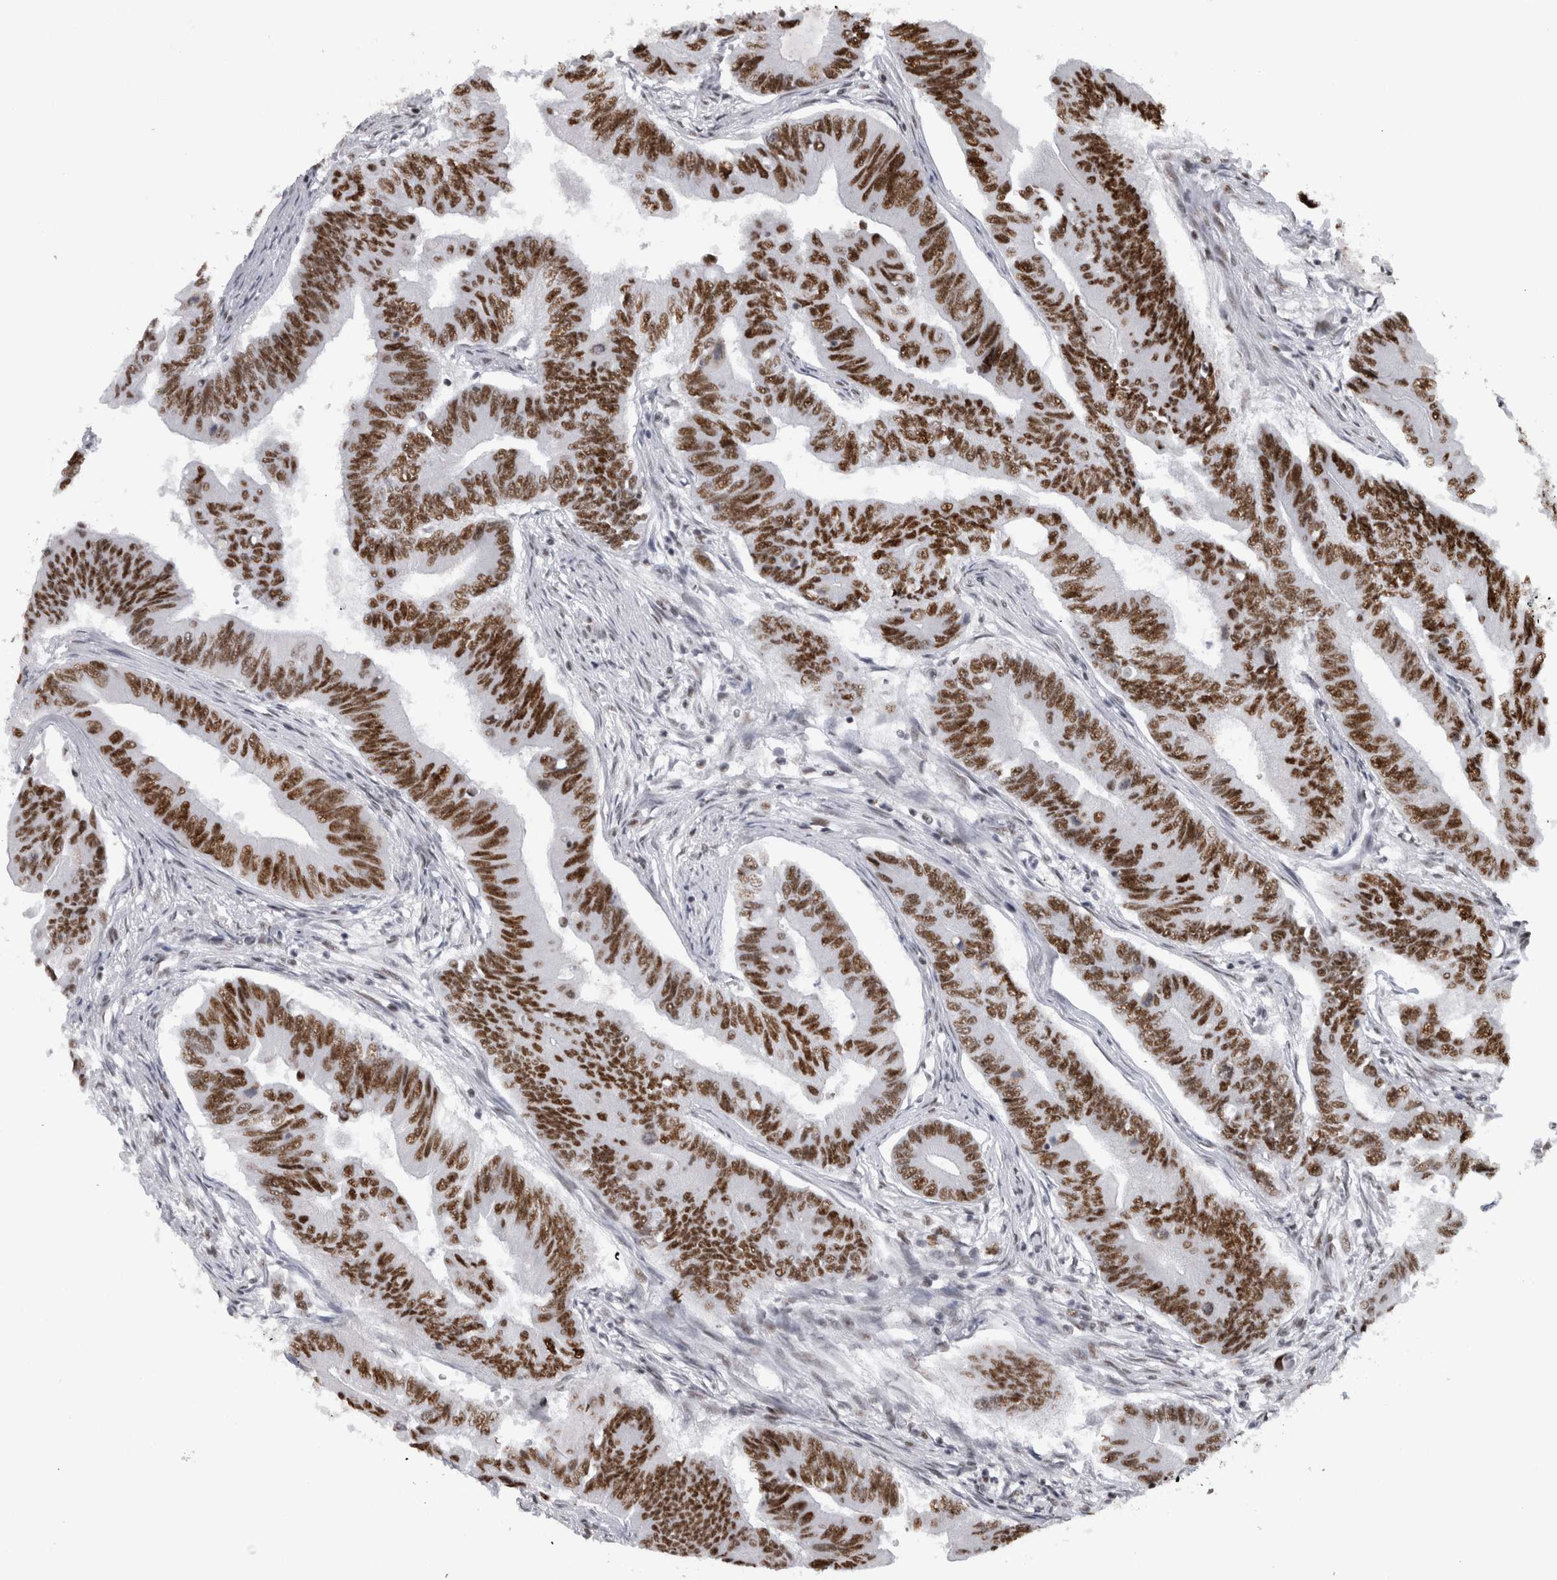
{"staining": {"intensity": "strong", "quantity": ">75%", "location": "nuclear"}, "tissue": "colorectal cancer", "cell_type": "Tumor cells", "image_type": "cancer", "snomed": [{"axis": "morphology", "description": "Adenoma, NOS"}, {"axis": "morphology", "description": "Adenocarcinoma, NOS"}, {"axis": "topography", "description": "Colon"}], "caption": "Immunohistochemistry (IHC) image of neoplastic tissue: human adenoma (colorectal) stained using immunohistochemistry exhibits high levels of strong protein expression localized specifically in the nuclear of tumor cells, appearing as a nuclear brown color.", "gene": "CDK11A", "patient": {"sex": "male", "age": 79}}